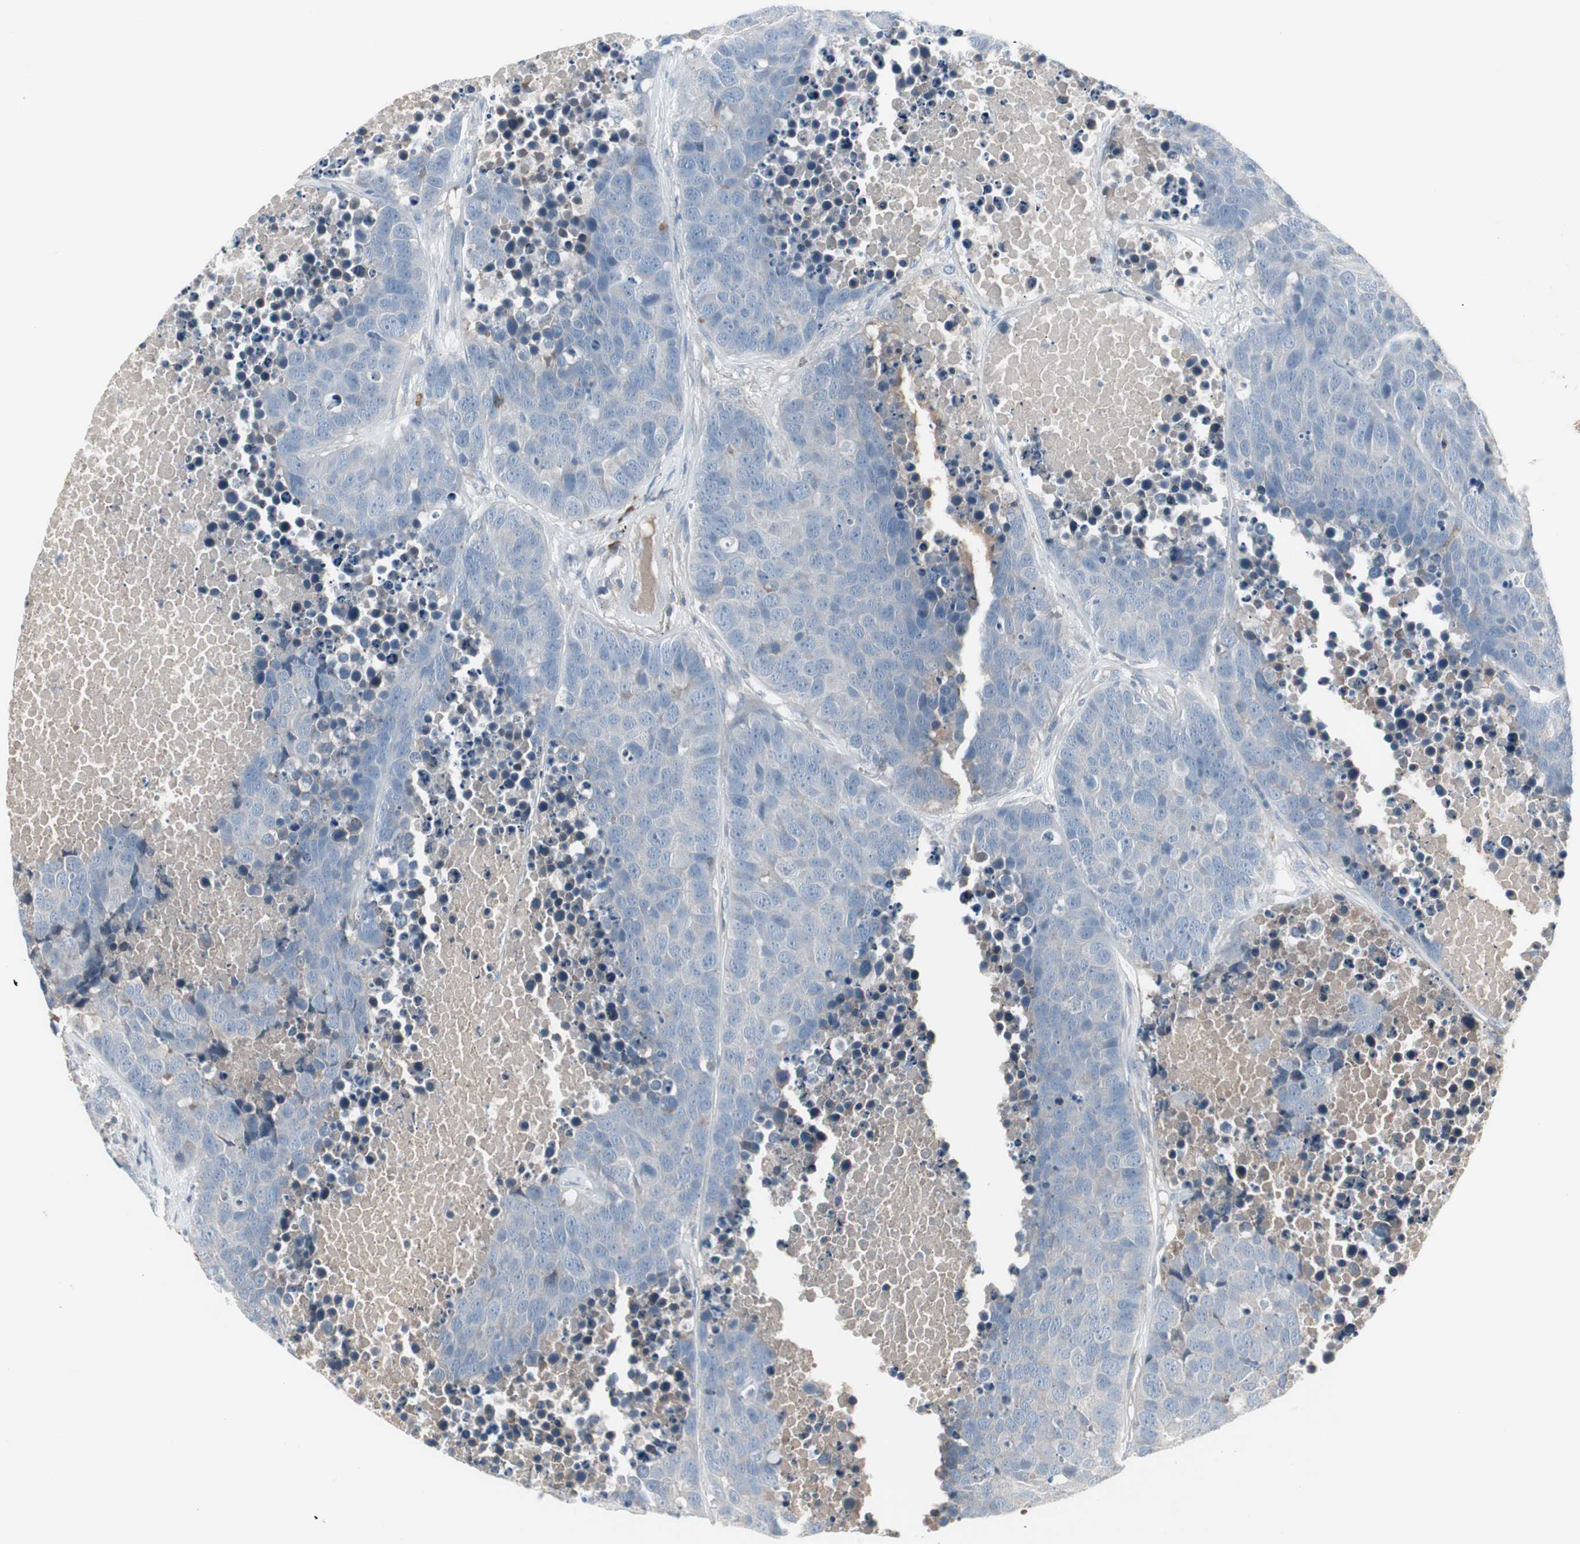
{"staining": {"intensity": "negative", "quantity": "none", "location": "none"}, "tissue": "carcinoid", "cell_type": "Tumor cells", "image_type": "cancer", "snomed": [{"axis": "morphology", "description": "Carcinoid, malignant, NOS"}, {"axis": "topography", "description": "Lung"}], "caption": "An immunohistochemistry (IHC) histopathology image of carcinoid is shown. There is no staining in tumor cells of carcinoid. (DAB (3,3'-diaminobenzidine) IHC visualized using brightfield microscopy, high magnification).", "gene": "ZSCAN32", "patient": {"sex": "male", "age": 60}}